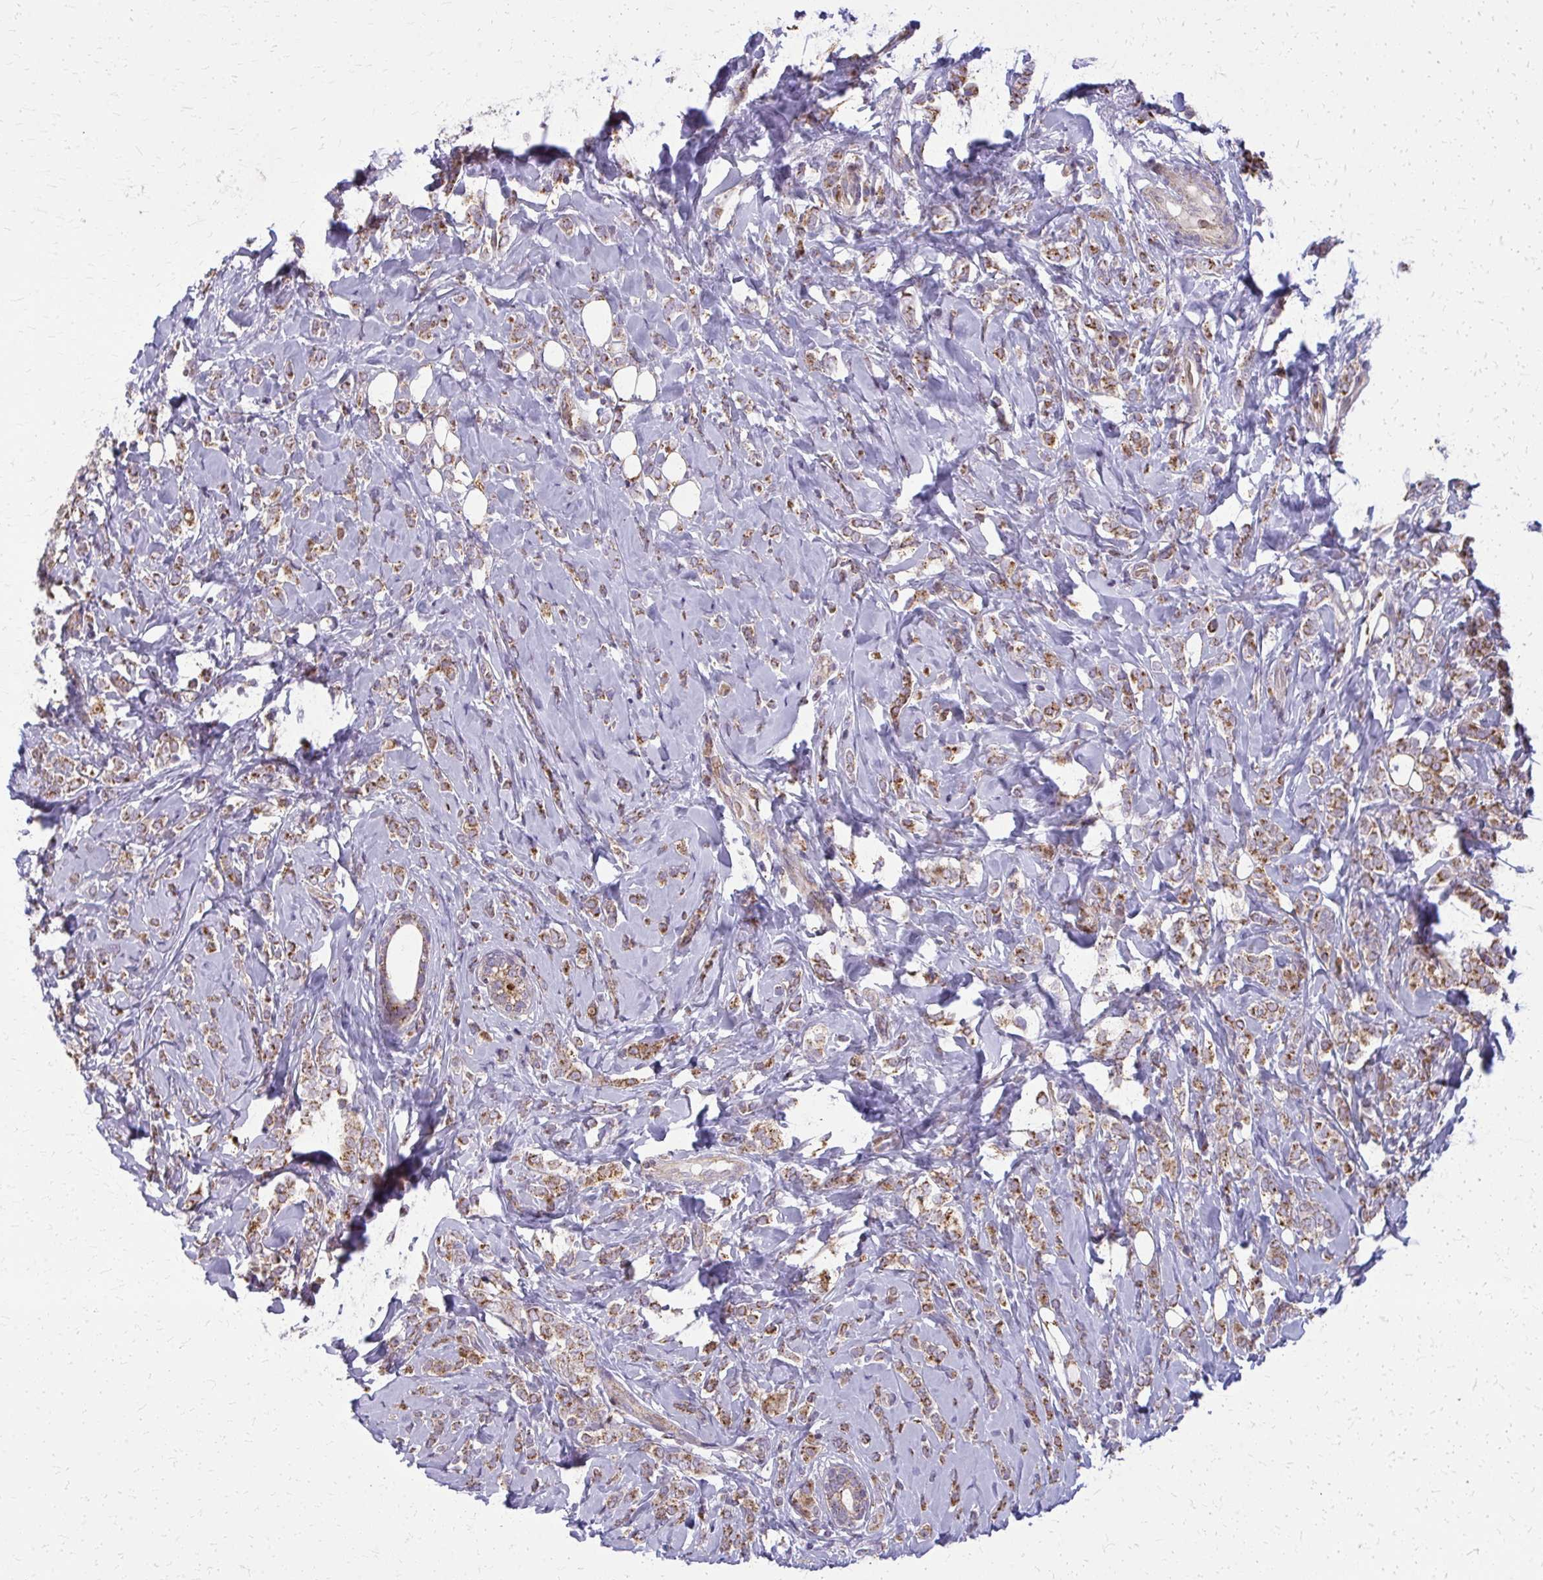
{"staining": {"intensity": "moderate", "quantity": ">75%", "location": "cytoplasmic/membranous"}, "tissue": "breast cancer", "cell_type": "Tumor cells", "image_type": "cancer", "snomed": [{"axis": "morphology", "description": "Lobular carcinoma"}, {"axis": "topography", "description": "Breast"}], "caption": "Tumor cells demonstrate moderate cytoplasmic/membranous expression in about >75% of cells in breast lobular carcinoma.", "gene": "MCCC1", "patient": {"sex": "female", "age": 49}}